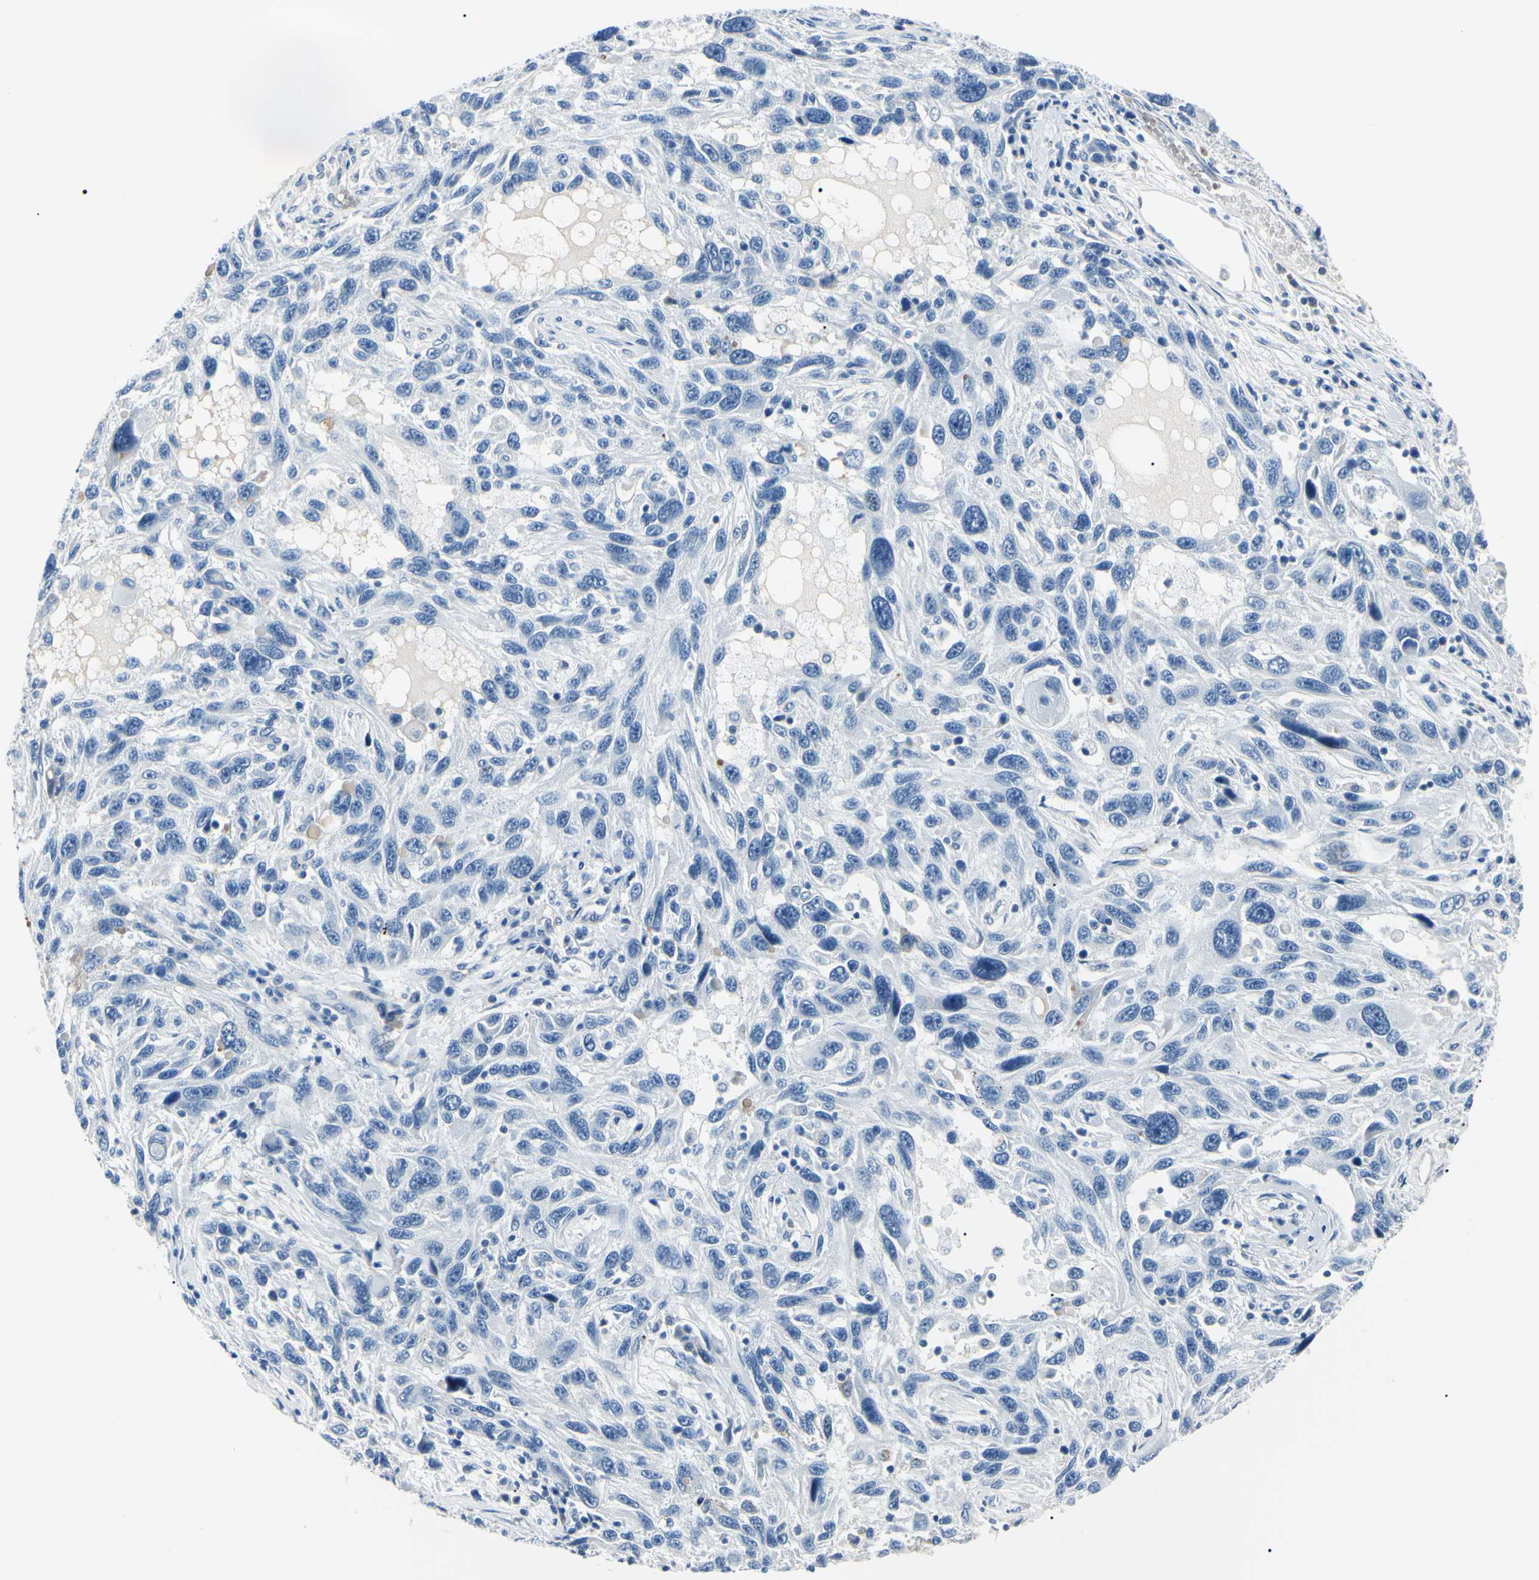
{"staining": {"intensity": "negative", "quantity": "none", "location": "none"}, "tissue": "melanoma", "cell_type": "Tumor cells", "image_type": "cancer", "snomed": [{"axis": "morphology", "description": "Malignant melanoma, NOS"}, {"axis": "topography", "description": "Skin"}], "caption": "Immunohistochemistry of human melanoma demonstrates no staining in tumor cells.", "gene": "CA2", "patient": {"sex": "male", "age": 53}}